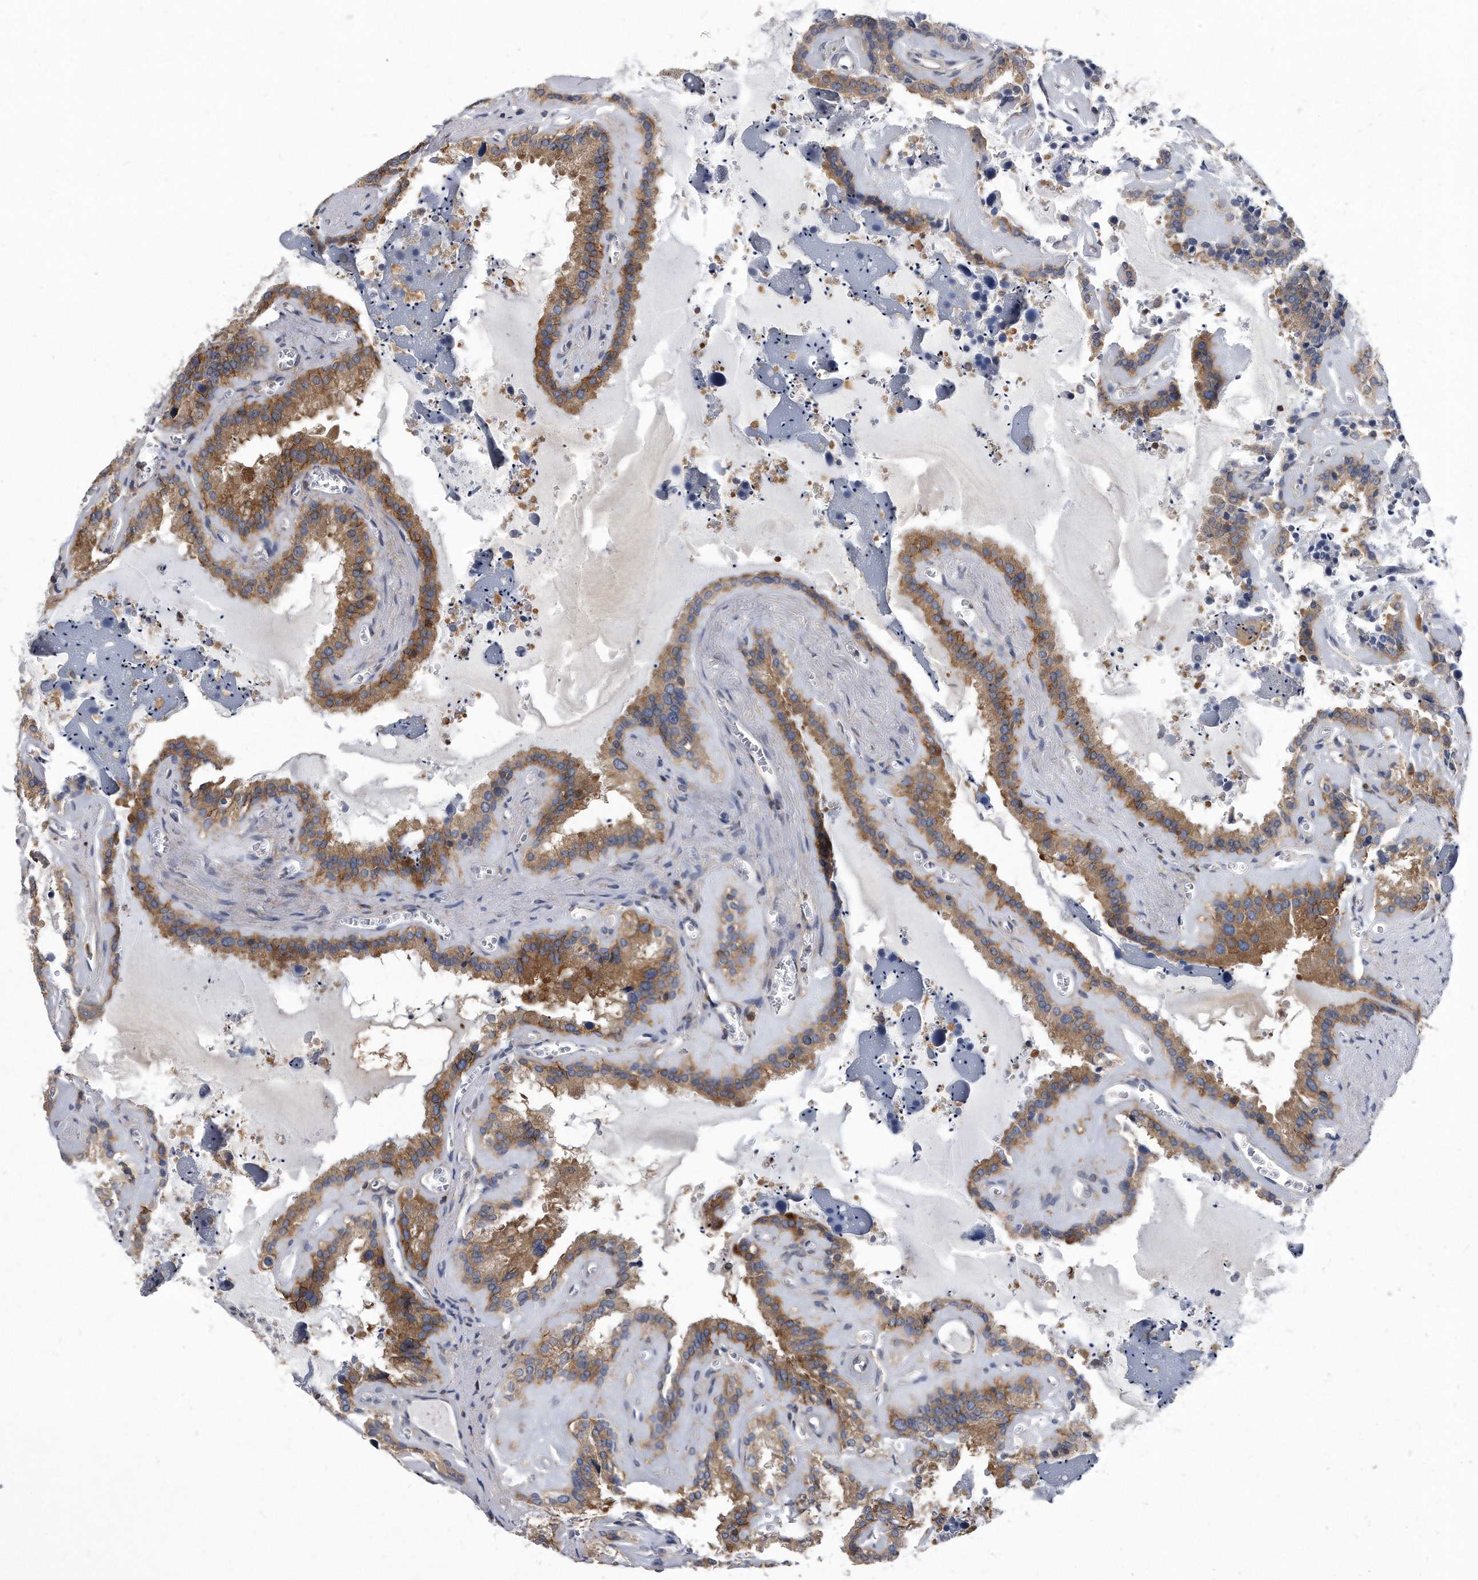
{"staining": {"intensity": "moderate", "quantity": ">75%", "location": "cytoplasmic/membranous"}, "tissue": "seminal vesicle", "cell_type": "Glandular cells", "image_type": "normal", "snomed": [{"axis": "morphology", "description": "Normal tissue, NOS"}, {"axis": "topography", "description": "Prostate"}, {"axis": "topography", "description": "Seminal veicle"}], "caption": "Seminal vesicle was stained to show a protein in brown. There is medium levels of moderate cytoplasmic/membranous positivity in approximately >75% of glandular cells. The staining was performed using DAB (3,3'-diaminobenzidine) to visualize the protein expression in brown, while the nuclei were stained in blue with hematoxylin (Magnification: 20x).", "gene": "ATG5", "patient": {"sex": "male", "age": 59}}